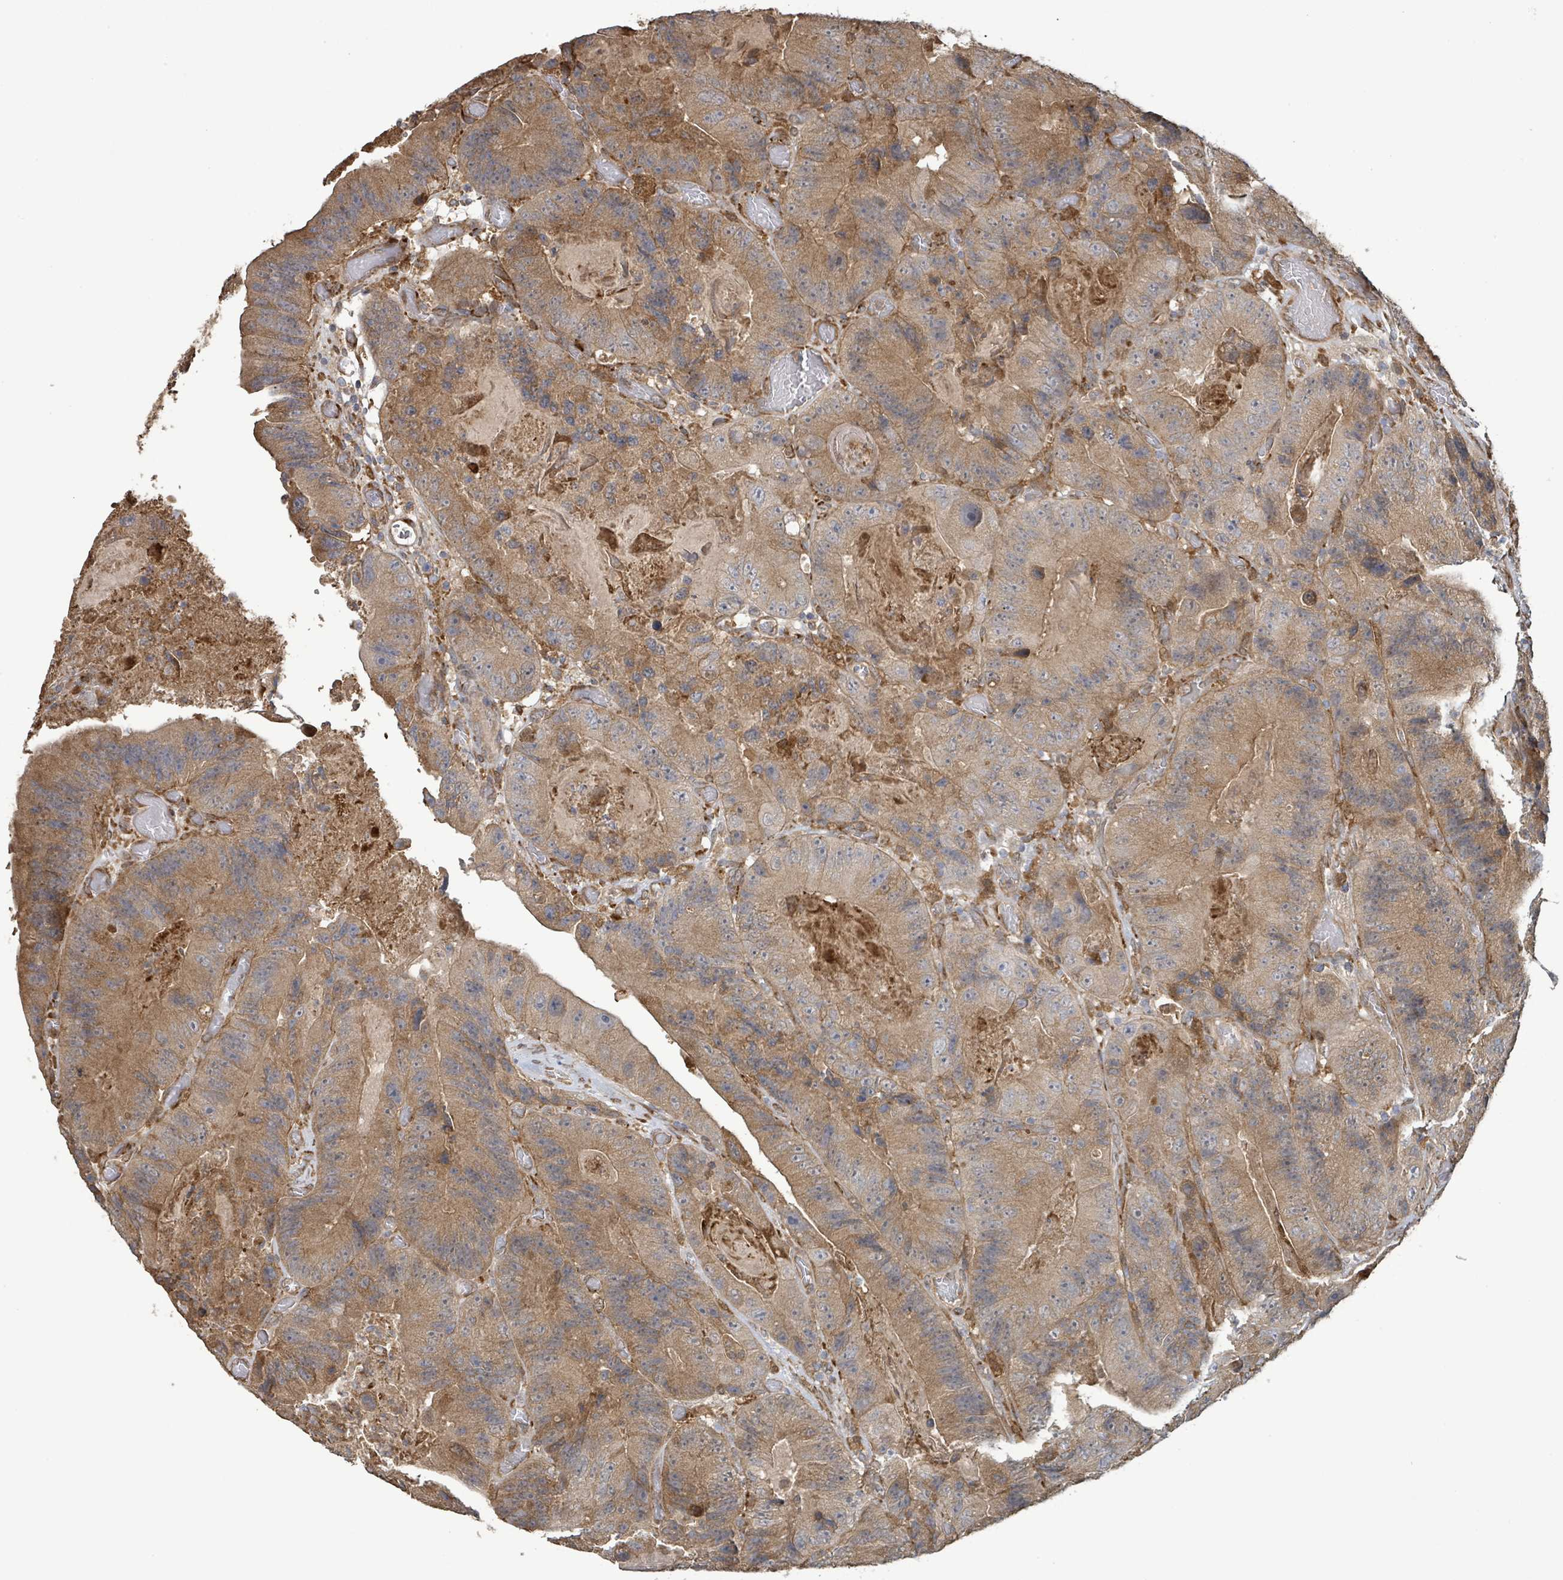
{"staining": {"intensity": "moderate", "quantity": ">75%", "location": "cytoplasmic/membranous"}, "tissue": "colorectal cancer", "cell_type": "Tumor cells", "image_type": "cancer", "snomed": [{"axis": "morphology", "description": "Adenocarcinoma, NOS"}, {"axis": "topography", "description": "Colon"}], "caption": "There is medium levels of moderate cytoplasmic/membranous positivity in tumor cells of colorectal cancer, as demonstrated by immunohistochemical staining (brown color).", "gene": "ARPIN", "patient": {"sex": "female", "age": 86}}